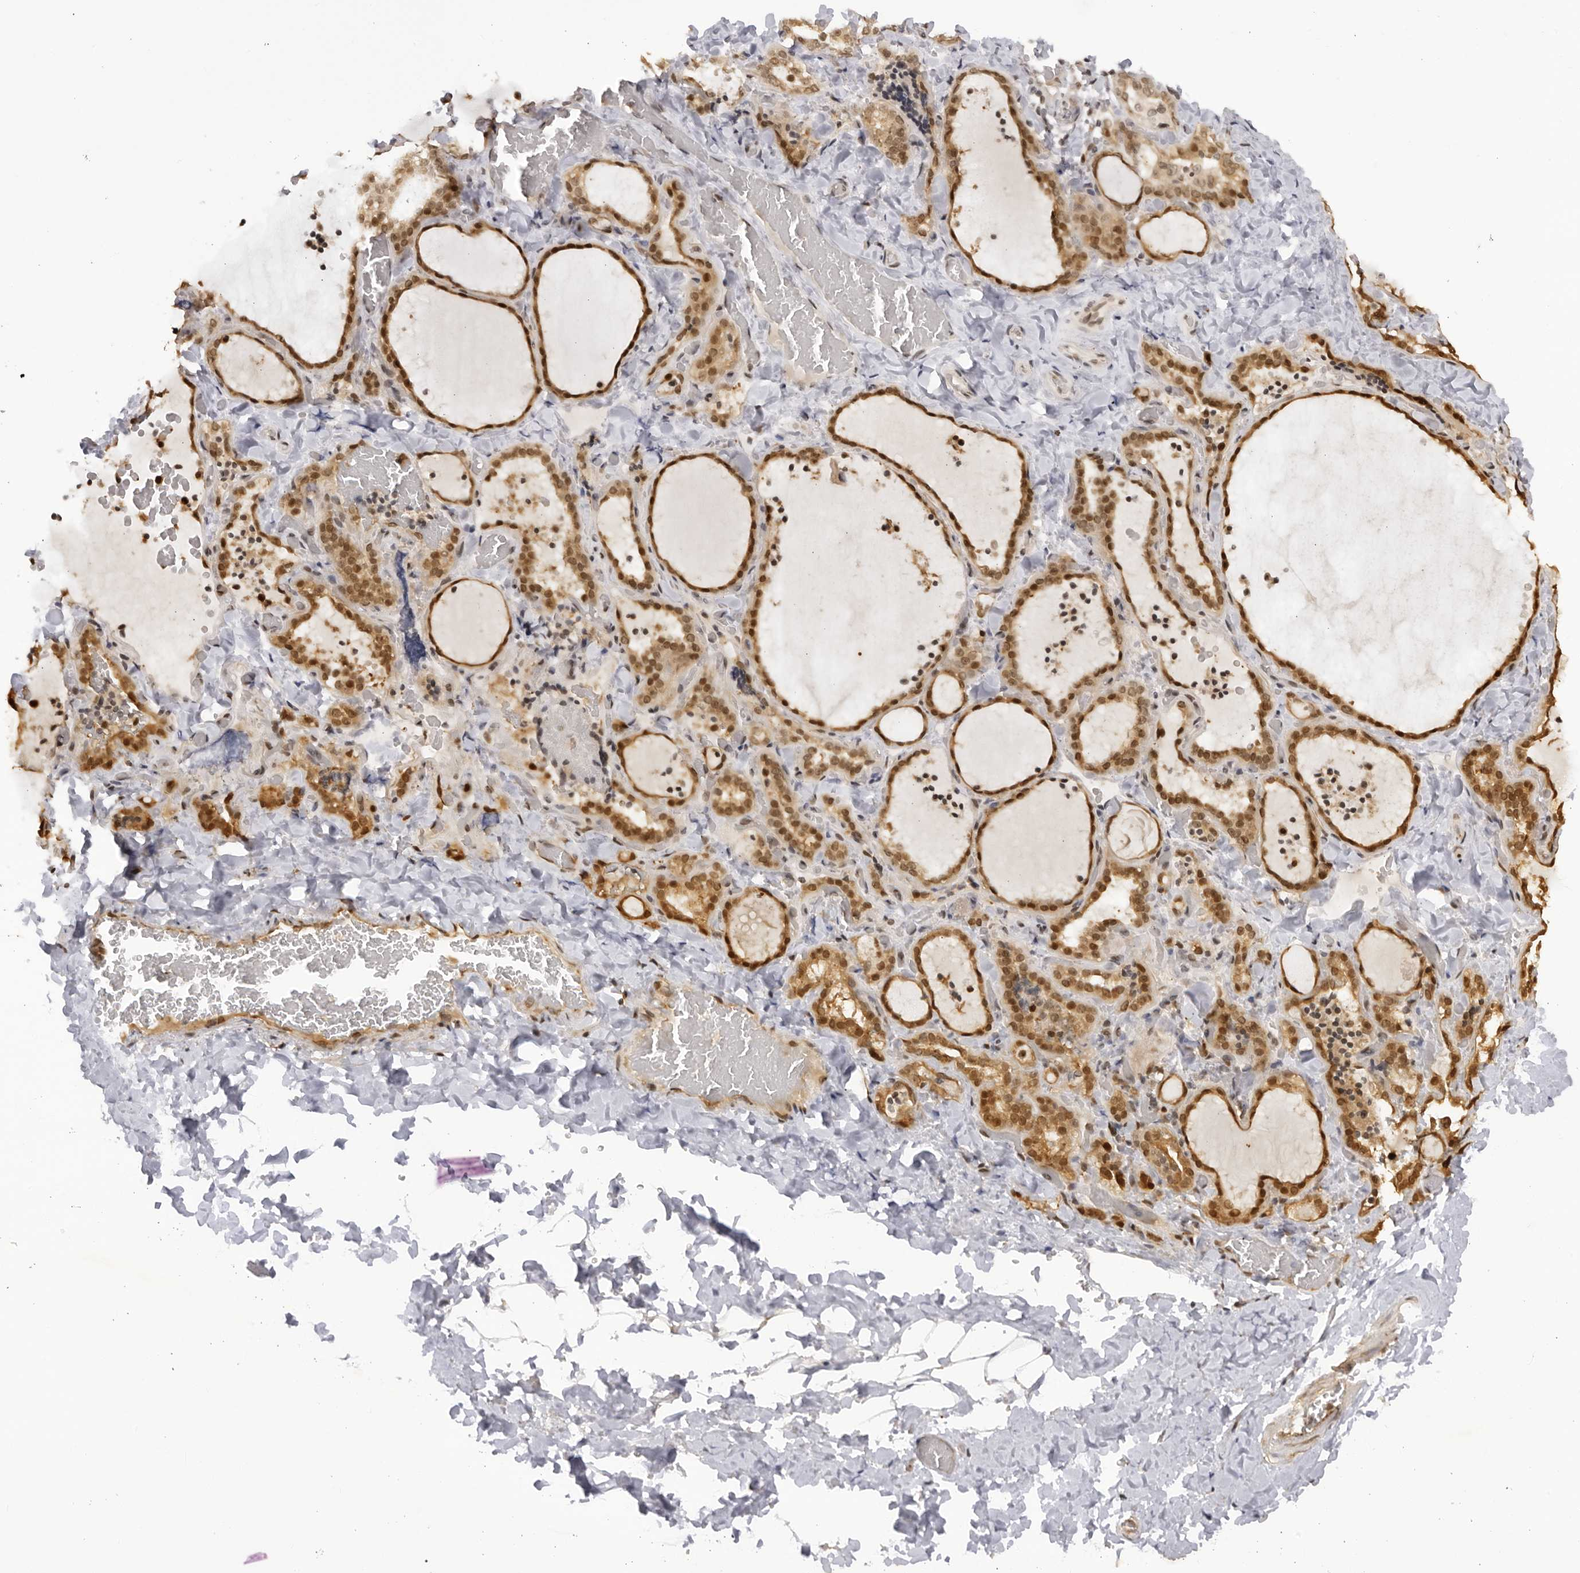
{"staining": {"intensity": "weak", "quantity": ">75%", "location": "cytoplasmic/membranous,nuclear"}, "tissue": "thyroid gland", "cell_type": "Glandular cells", "image_type": "normal", "snomed": [{"axis": "morphology", "description": "Normal tissue, NOS"}, {"axis": "topography", "description": "Thyroid gland"}], "caption": "Immunohistochemistry micrograph of unremarkable thyroid gland: thyroid gland stained using immunohistochemistry demonstrates low levels of weak protein expression localized specifically in the cytoplasmic/membranous,nuclear of glandular cells, appearing as a cytoplasmic/membranous,nuclear brown color.", "gene": "RASGEF1C", "patient": {"sex": "female", "age": 22}}